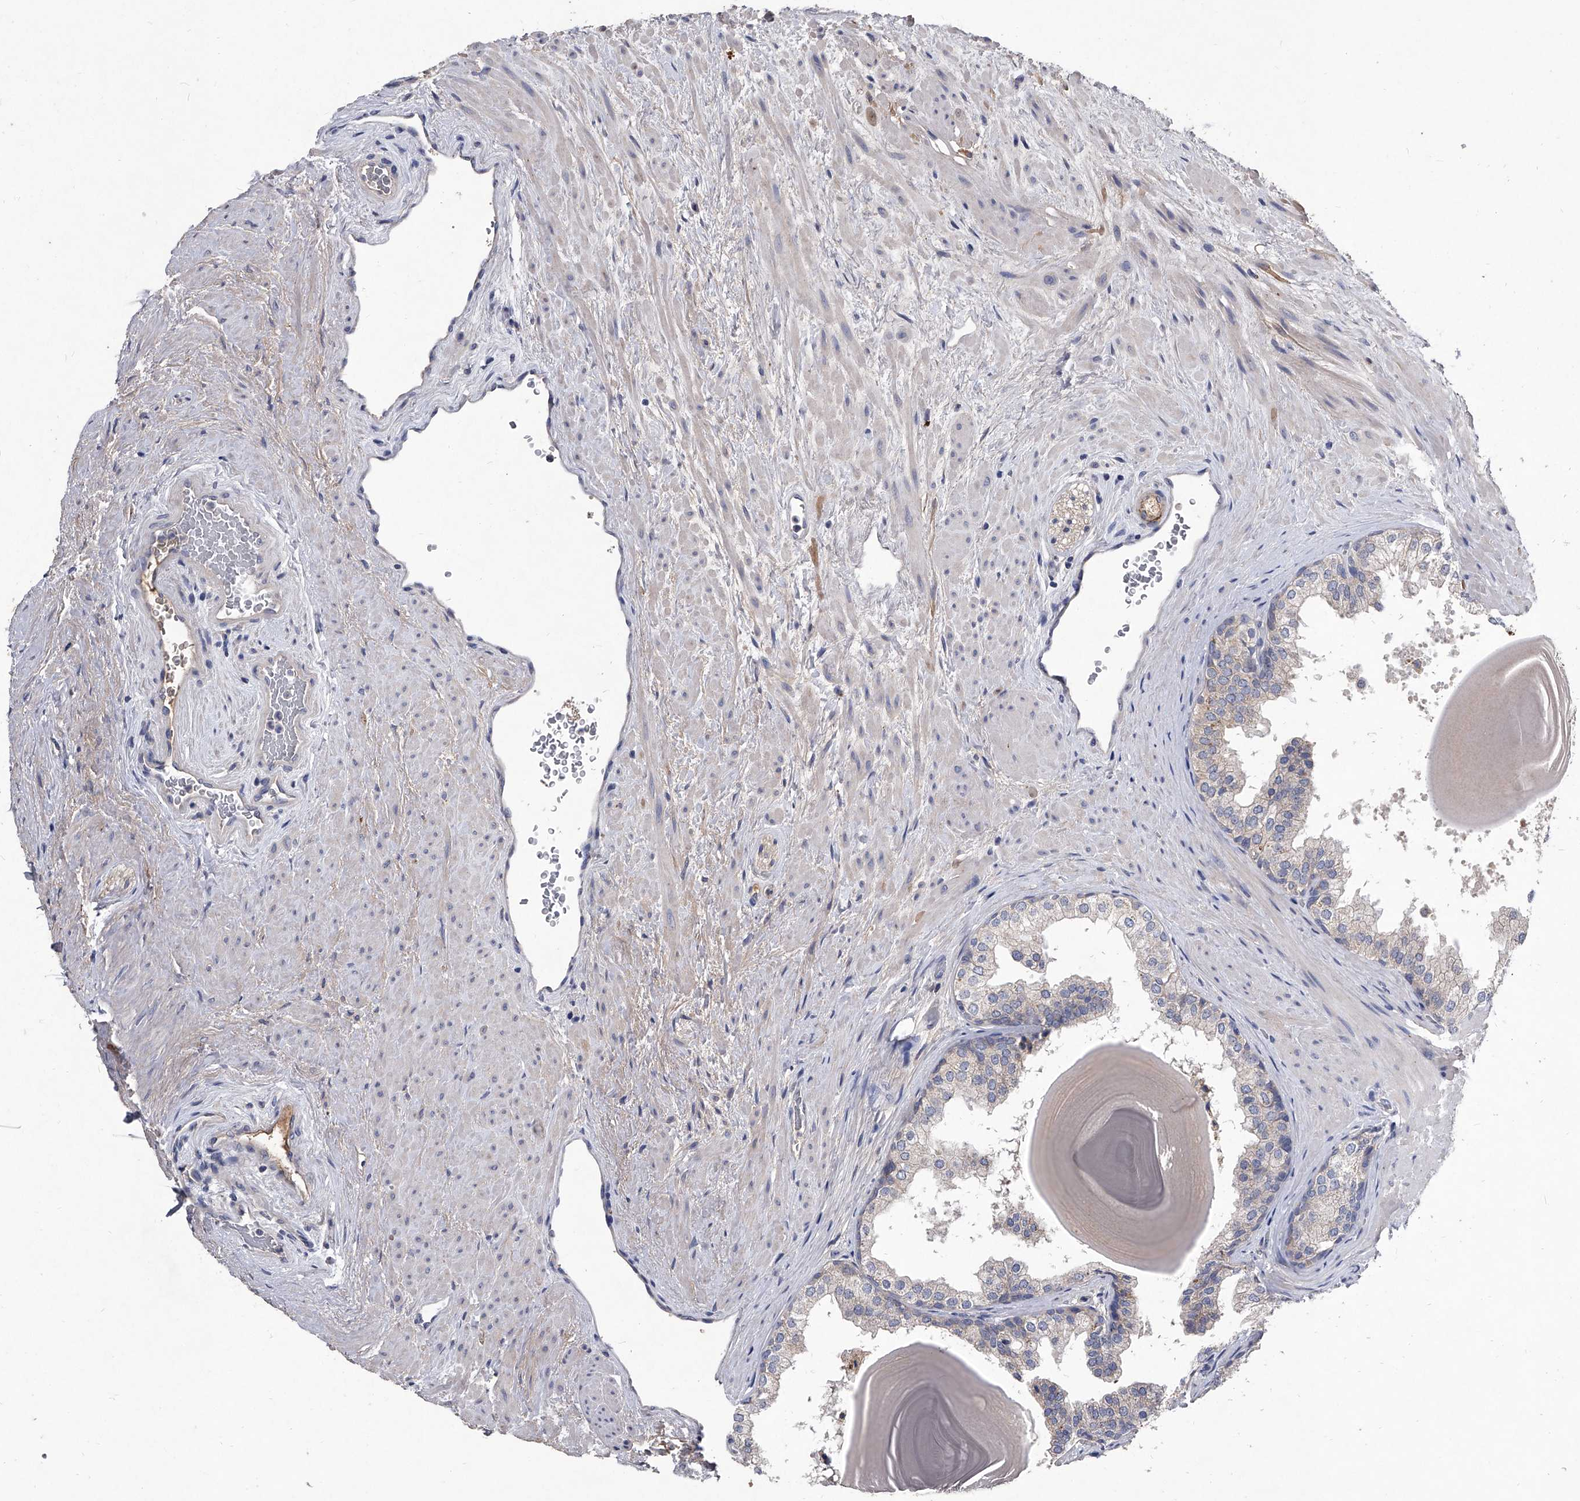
{"staining": {"intensity": "negative", "quantity": "none", "location": "none"}, "tissue": "prostate", "cell_type": "Glandular cells", "image_type": "normal", "snomed": [{"axis": "morphology", "description": "Normal tissue, NOS"}, {"axis": "topography", "description": "Prostate"}], "caption": "Immunohistochemistry photomicrograph of unremarkable prostate: prostate stained with DAB reveals no significant protein positivity in glandular cells.", "gene": "C5", "patient": {"sex": "male", "age": 48}}